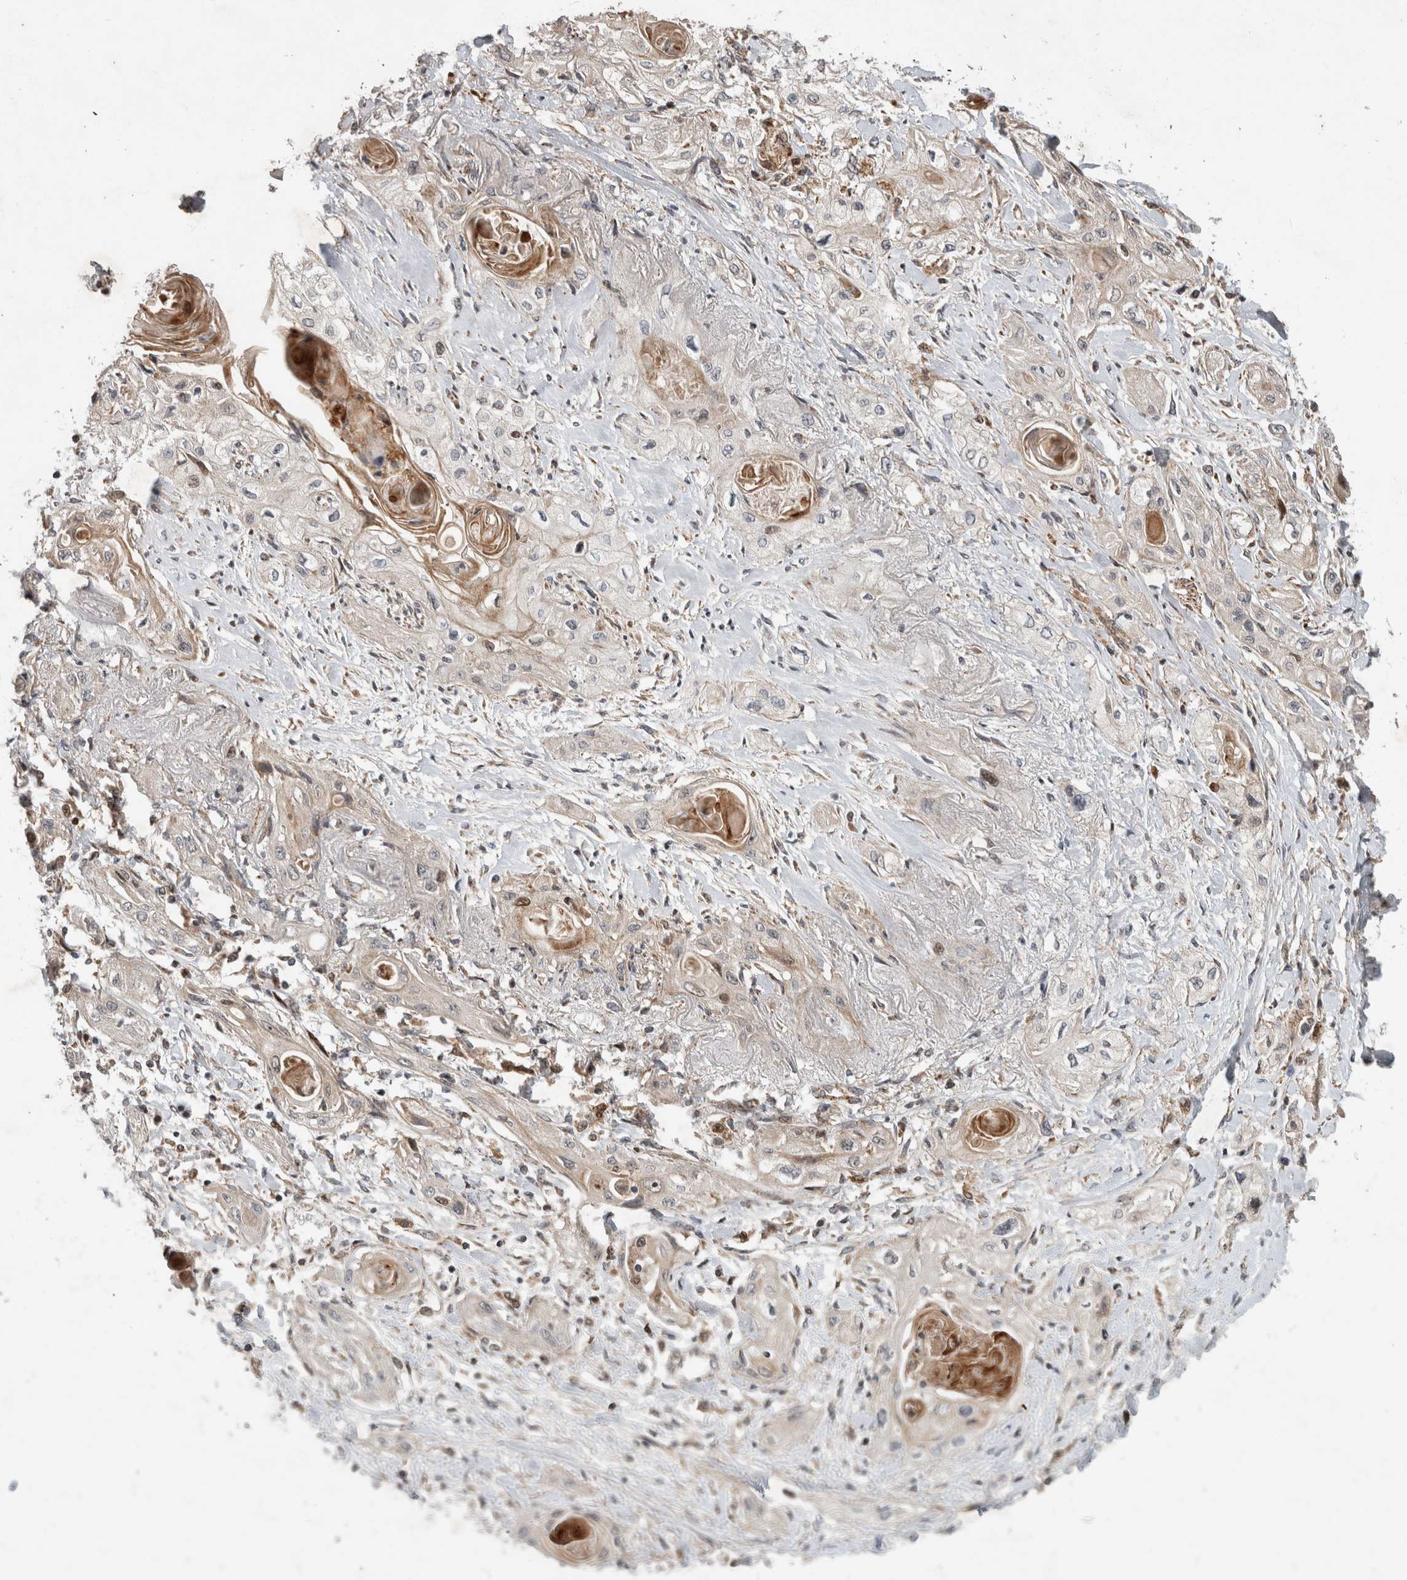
{"staining": {"intensity": "weak", "quantity": "25%-75%", "location": "cytoplasmic/membranous"}, "tissue": "lung cancer", "cell_type": "Tumor cells", "image_type": "cancer", "snomed": [{"axis": "morphology", "description": "Squamous cell carcinoma, NOS"}, {"axis": "topography", "description": "Lung"}], "caption": "A low amount of weak cytoplasmic/membranous expression is appreciated in about 25%-75% of tumor cells in lung cancer (squamous cell carcinoma) tissue.", "gene": "INSRR", "patient": {"sex": "female", "age": 47}}